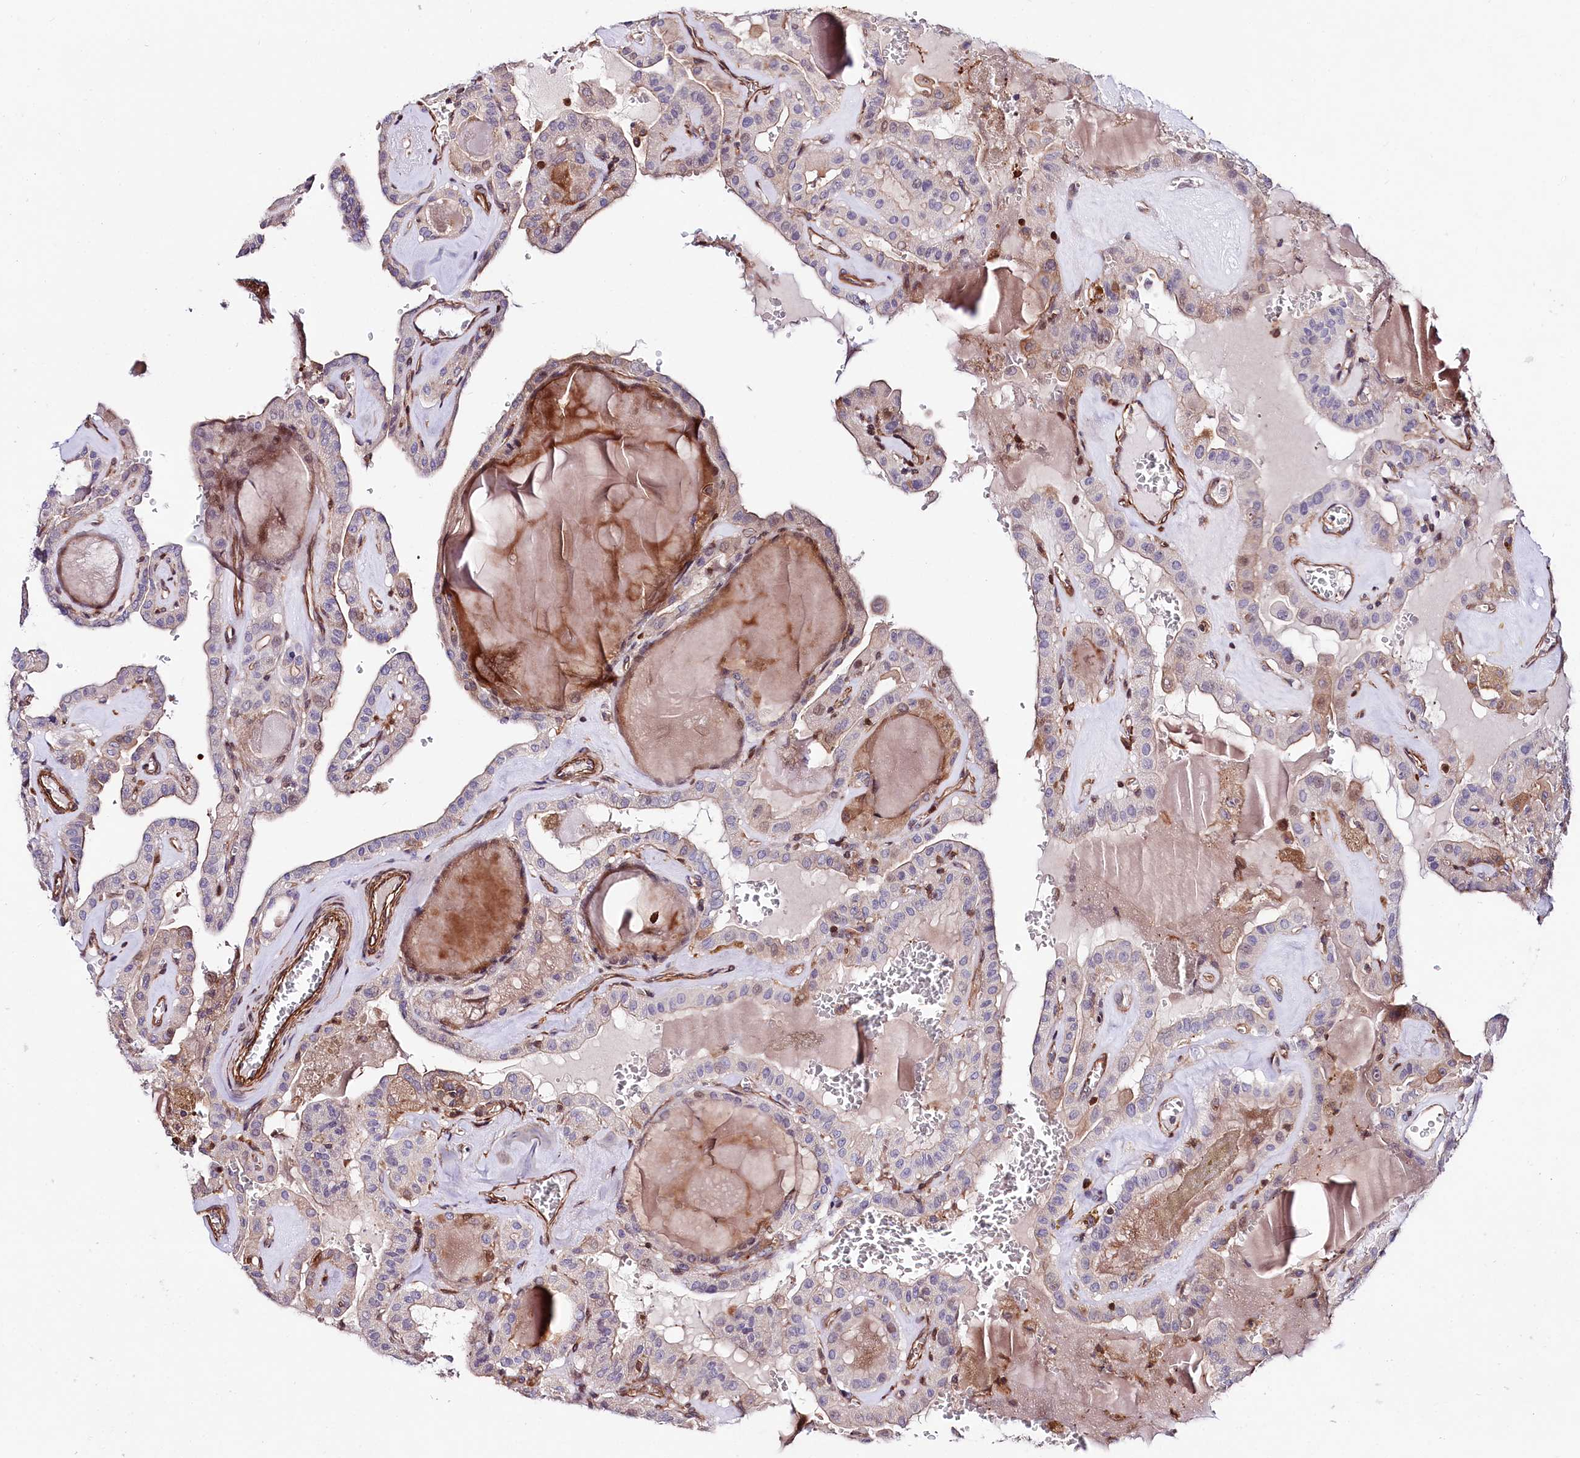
{"staining": {"intensity": "negative", "quantity": "none", "location": "none"}, "tissue": "thyroid cancer", "cell_type": "Tumor cells", "image_type": "cancer", "snomed": [{"axis": "morphology", "description": "Papillary adenocarcinoma, NOS"}, {"axis": "topography", "description": "Thyroid gland"}], "caption": "The photomicrograph shows no significant expression in tumor cells of thyroid cancer (papillary adenocarcinoma).", "gene": "FCHSD2", "patient": {"sex": "male", "age": 52}}